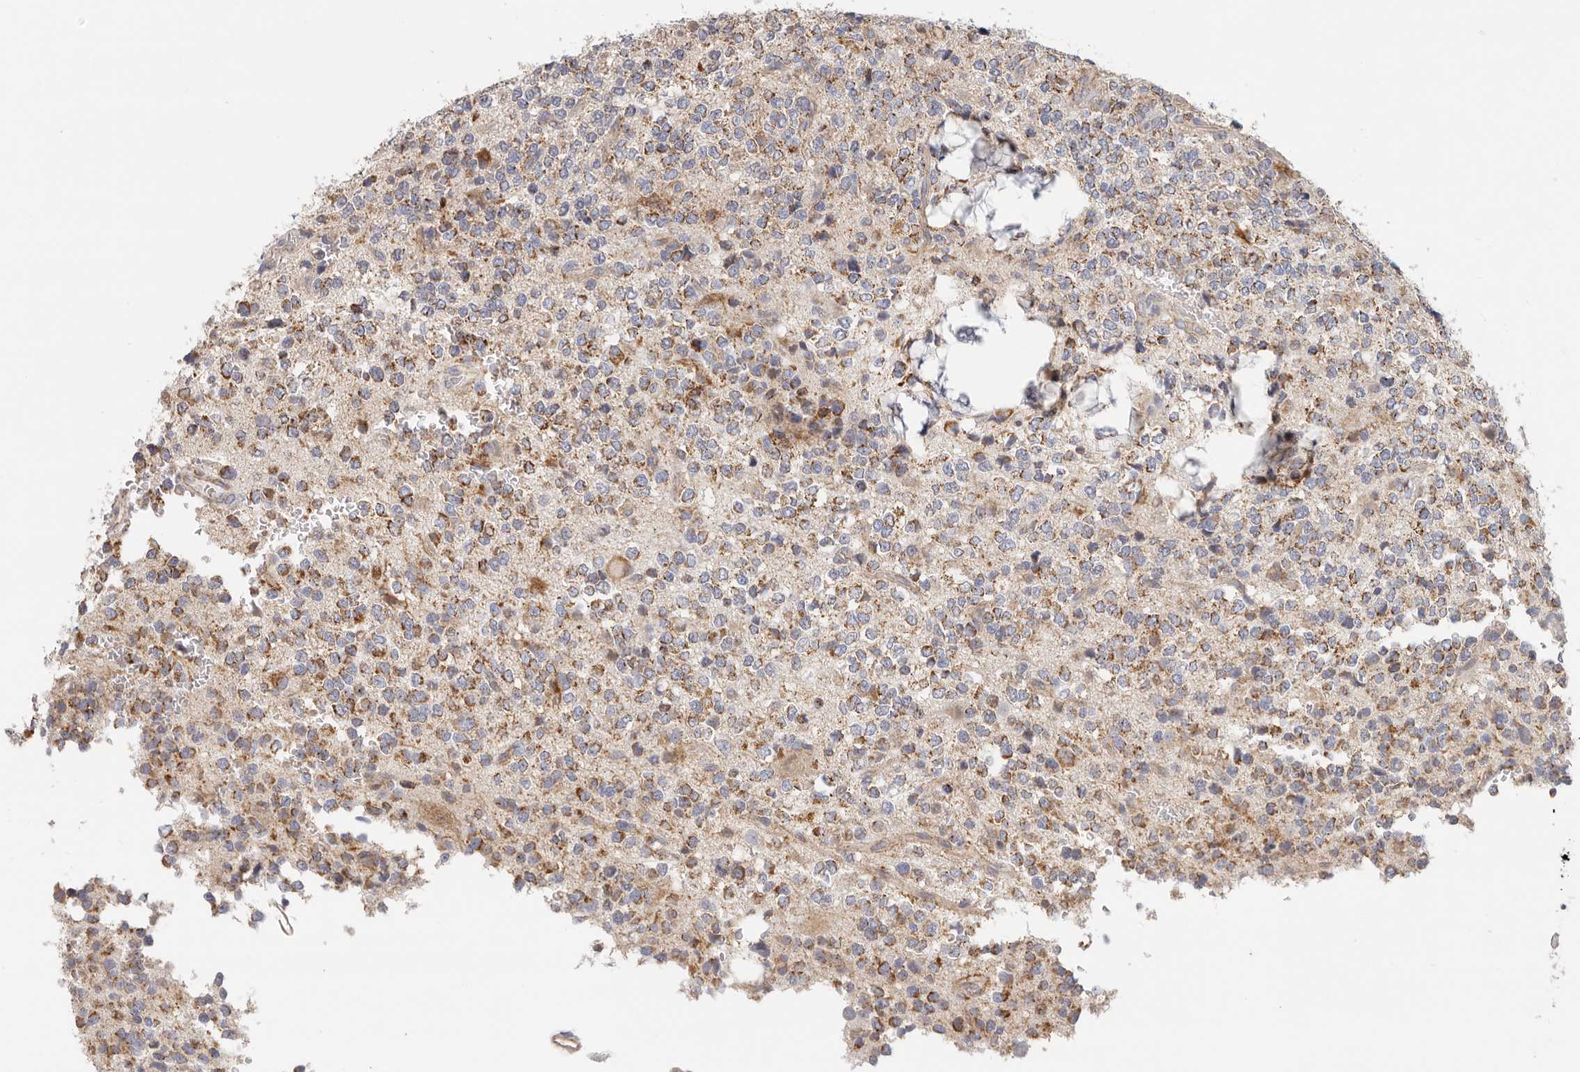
{"staining": {"intensity": "moderate", "quantity": "25%-75%", "location": "cytoplasmic/membranous"}, "tissue": "glioma", "cell_type": "Tumor cells", "image_type": "cancer", "snomed": [{"axis": "morphology", "description": "Glioma, malignant, High grade"}, {"axis": "topography", "description": "Brain"}], "caption": "Human glioma stained with a protein marker reveals moderate staining in tumor cells.", "gene": "AFDN", "patient": {"sex": "female", "age": 62}}